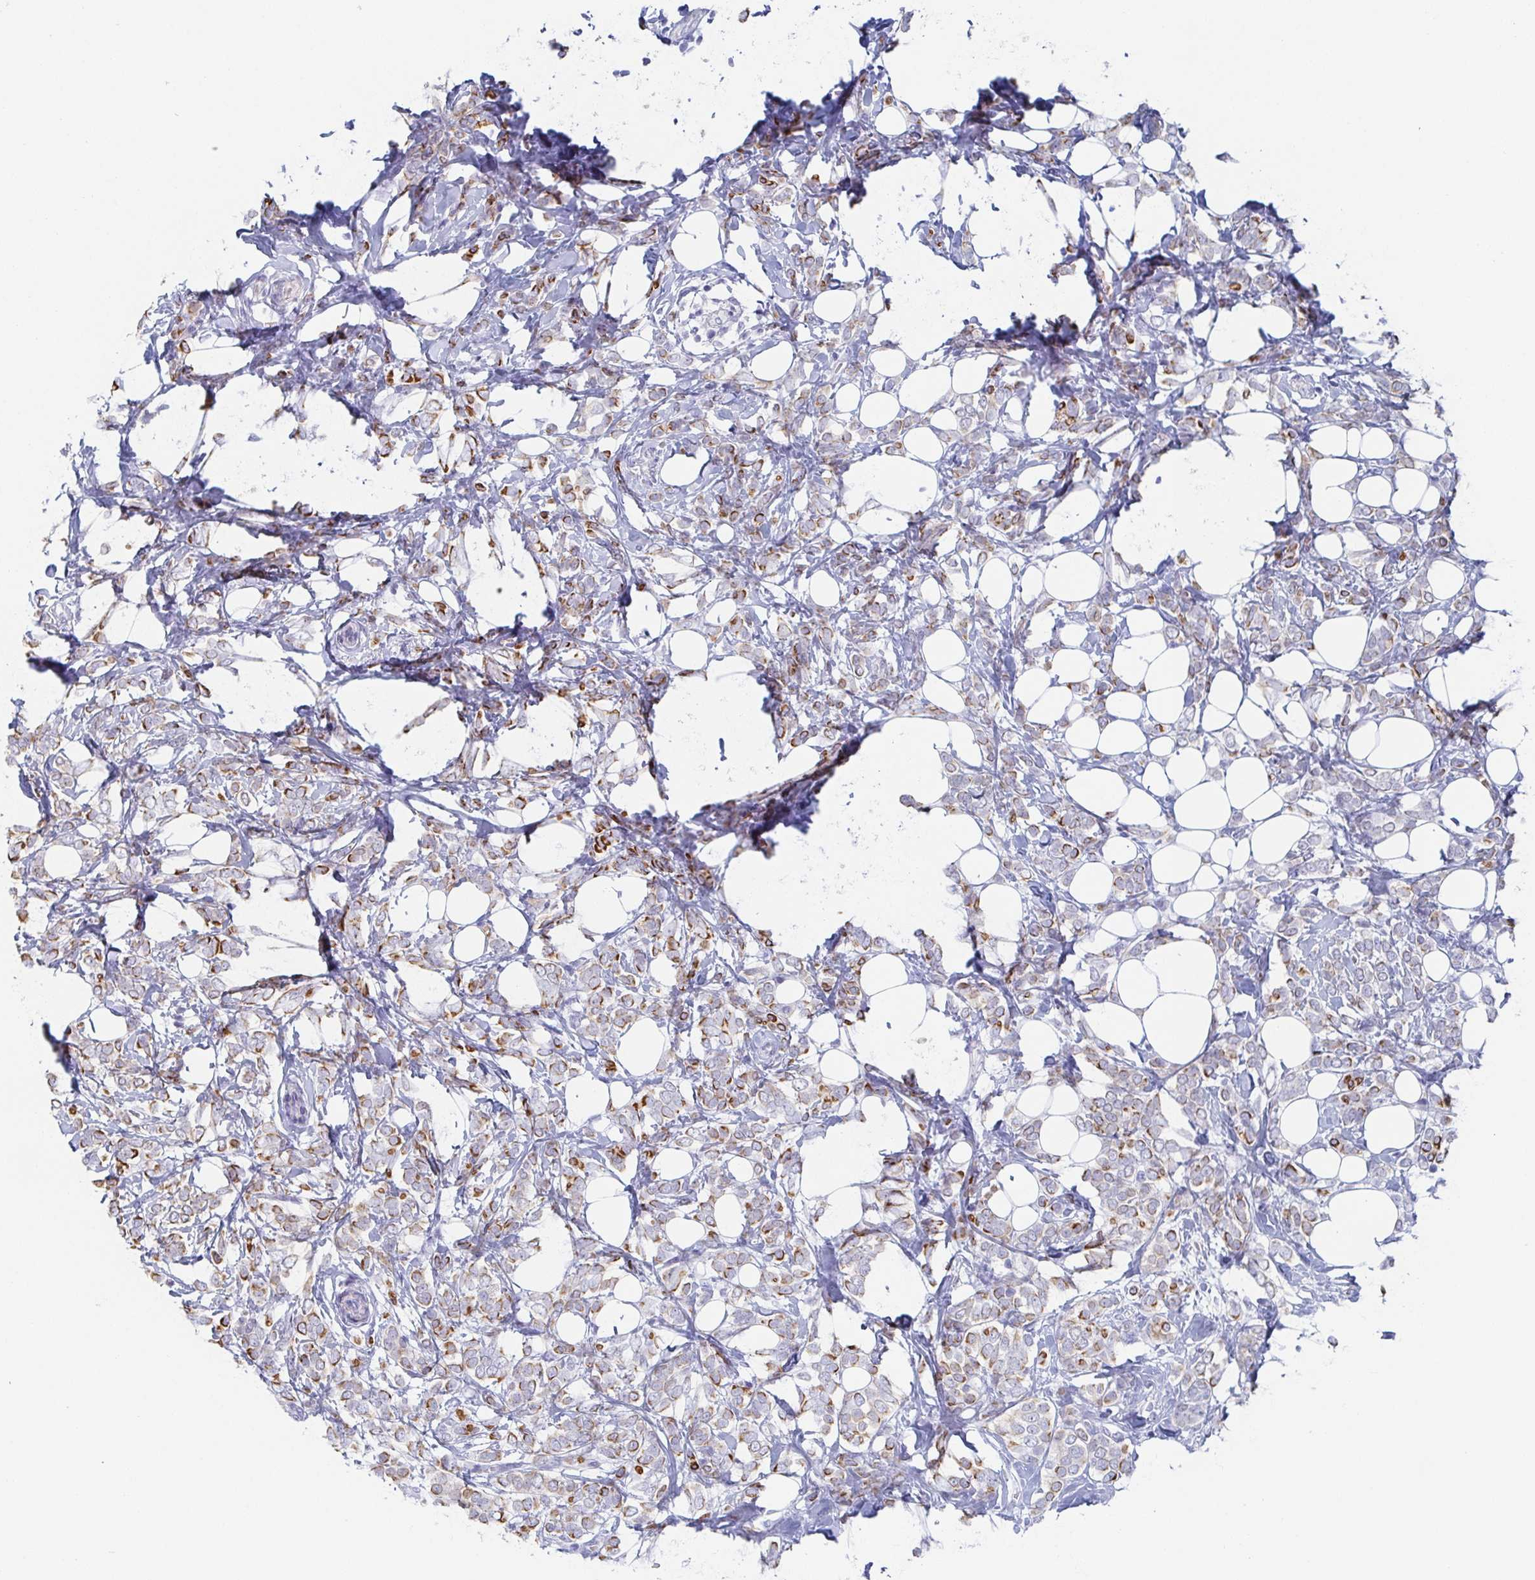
{"staining": {"intensity": "moderate", "quantity": "<25%", "location": "cytoplasmic/membranous"}, "tissue": "breast cancer", "cell_type": "Tumor cells", "image_type": "cancer", "snomed": [{"axis": "morphology", "description": "Lobular carcinoma"}, {"axis": "topography", "description": "Breast"}], "caption": "Lobular carcinoma (breast) stained for a protein shows moderate cytoplasmic/membranous positivity in tumor cells.", "gene": "RHOV", "patient": {"sex": "female", "age": 49}}